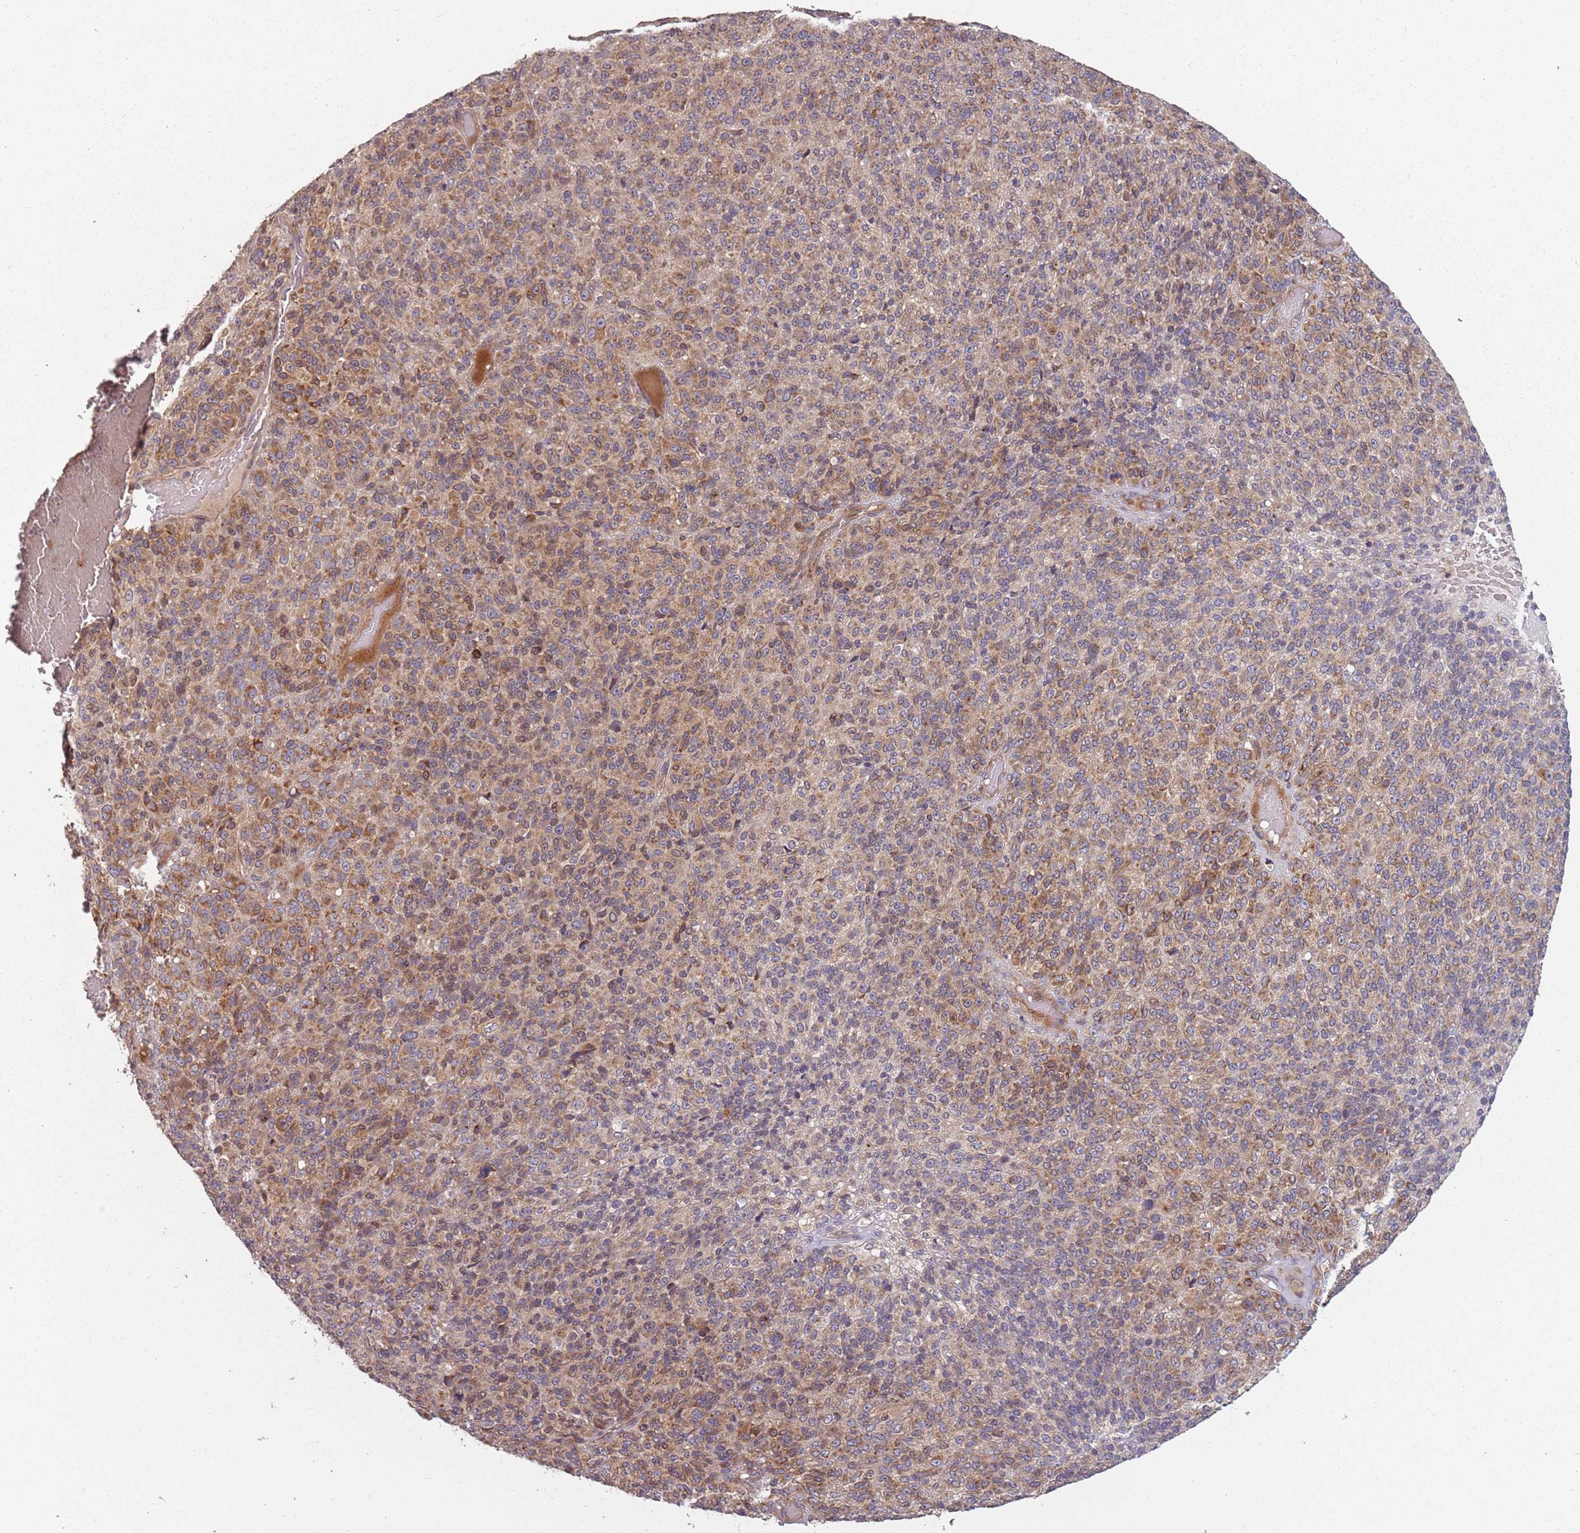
{"staining": {"intensity": "weak", "quantity": "25%-75%", "location": "cytoplasmic/membranous"}, "tissue": "melanoma", "cell_type": "Tumor cells", "image_type": "cancer", "snomed": [{"axis": "morphology", "description": "Malignant melanoma, Metastatic site"}, {"axis": "topography", "description": "Brain"}], "caption": "Malignant melanoma (metastatic site) tissue displays weak cytoplasmic/membranous positivity in approximately 25%-75% of tumor cells, visualized by immunohistochemistry.", "gene": "PLD6", "patient": {"sex": "female", "age": 56}}